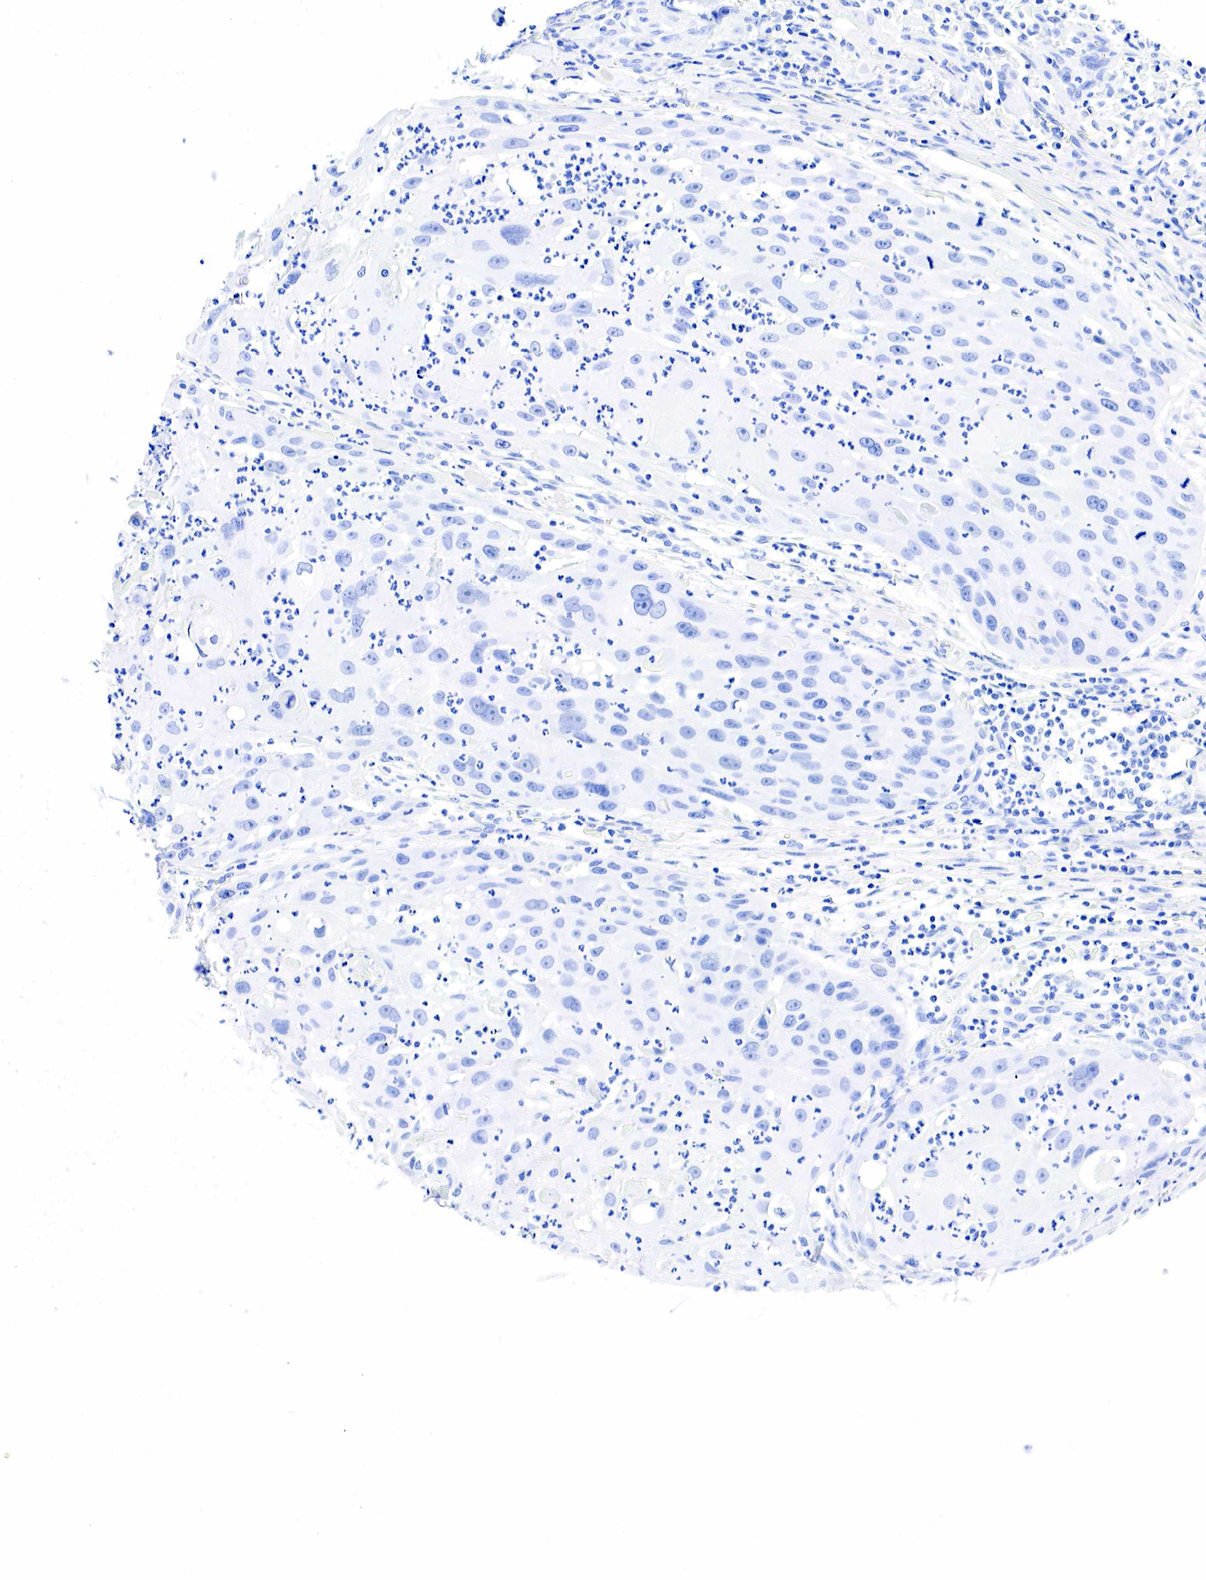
{"staining": {"intensity": "negative", "quantity": "none", "location": "none"}, "tissue": "head and neck cancer", "cell_type": "Tumor cells", "image_type": "cancer", "snomed": [{"axis": "morphology", "description": "Squamous cell carcinoma, NOS"}, {"axis": "topography", "description": "Head-Neck"}], "caption": "DAB immunohistochemical staining of human head and neck cancer (squamous cell carcinoma) reveals no significant staining in tumor cells. (DAB IHC visualized using brightfield microscopy, high magnification).", "gene": "ESR1", "patient": {"sex": "male", "age": 64}}